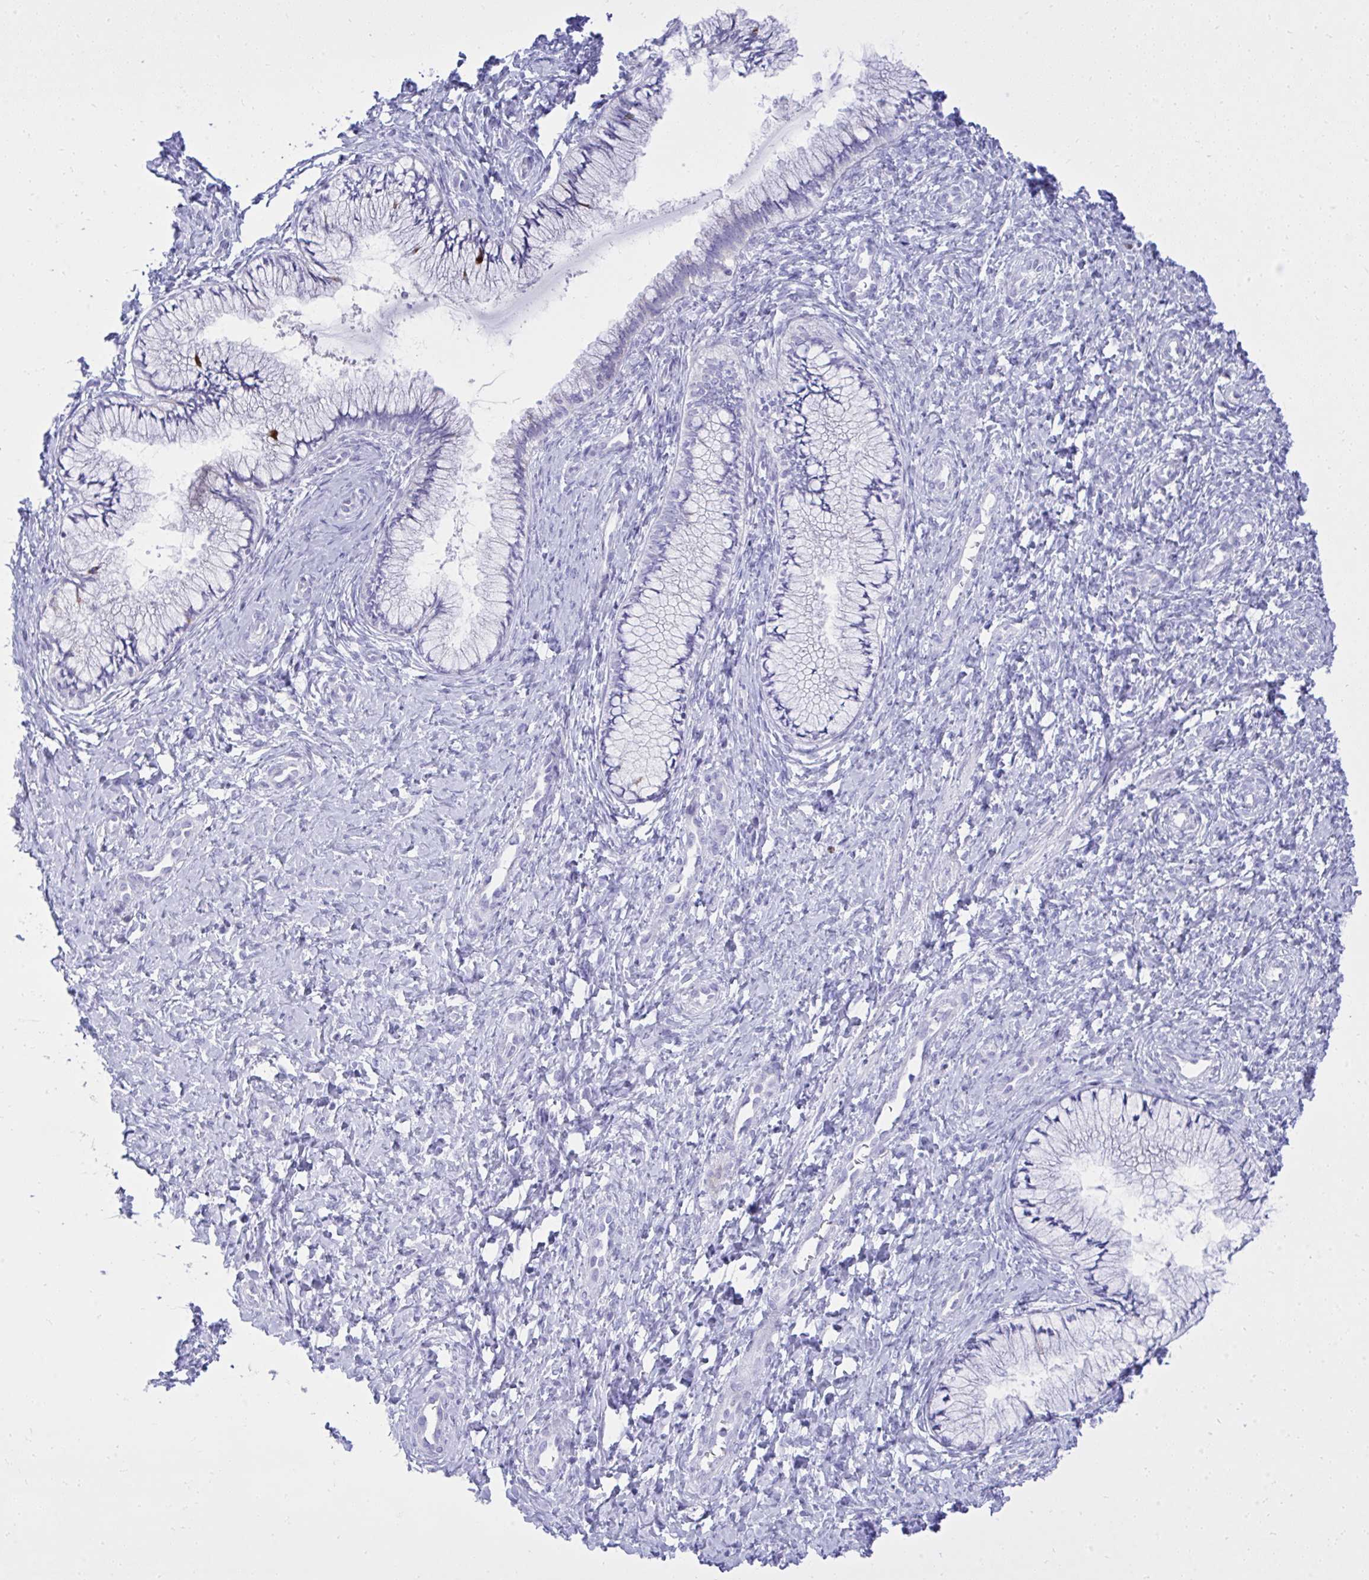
{"staining": {"intensity": "moderate", "quantity": "<25%", "location": "cytoplasmic/membranous"}, "tissue": "cervix", "cell_type": "Glandular cells", "image_type": "normal", "snomed": [{"axis": "morphology", "description": "Normal tissue, NOS"}, {"axis": "topography", "description": "Cervix"}], "caption": "A low amount of moderate cytoplasmic/membranous staining is identified in approximately <25% of glandular cells in benign cervix.", "gene": "BCL6B", "patient": {"sex": "female", "age": 37}}